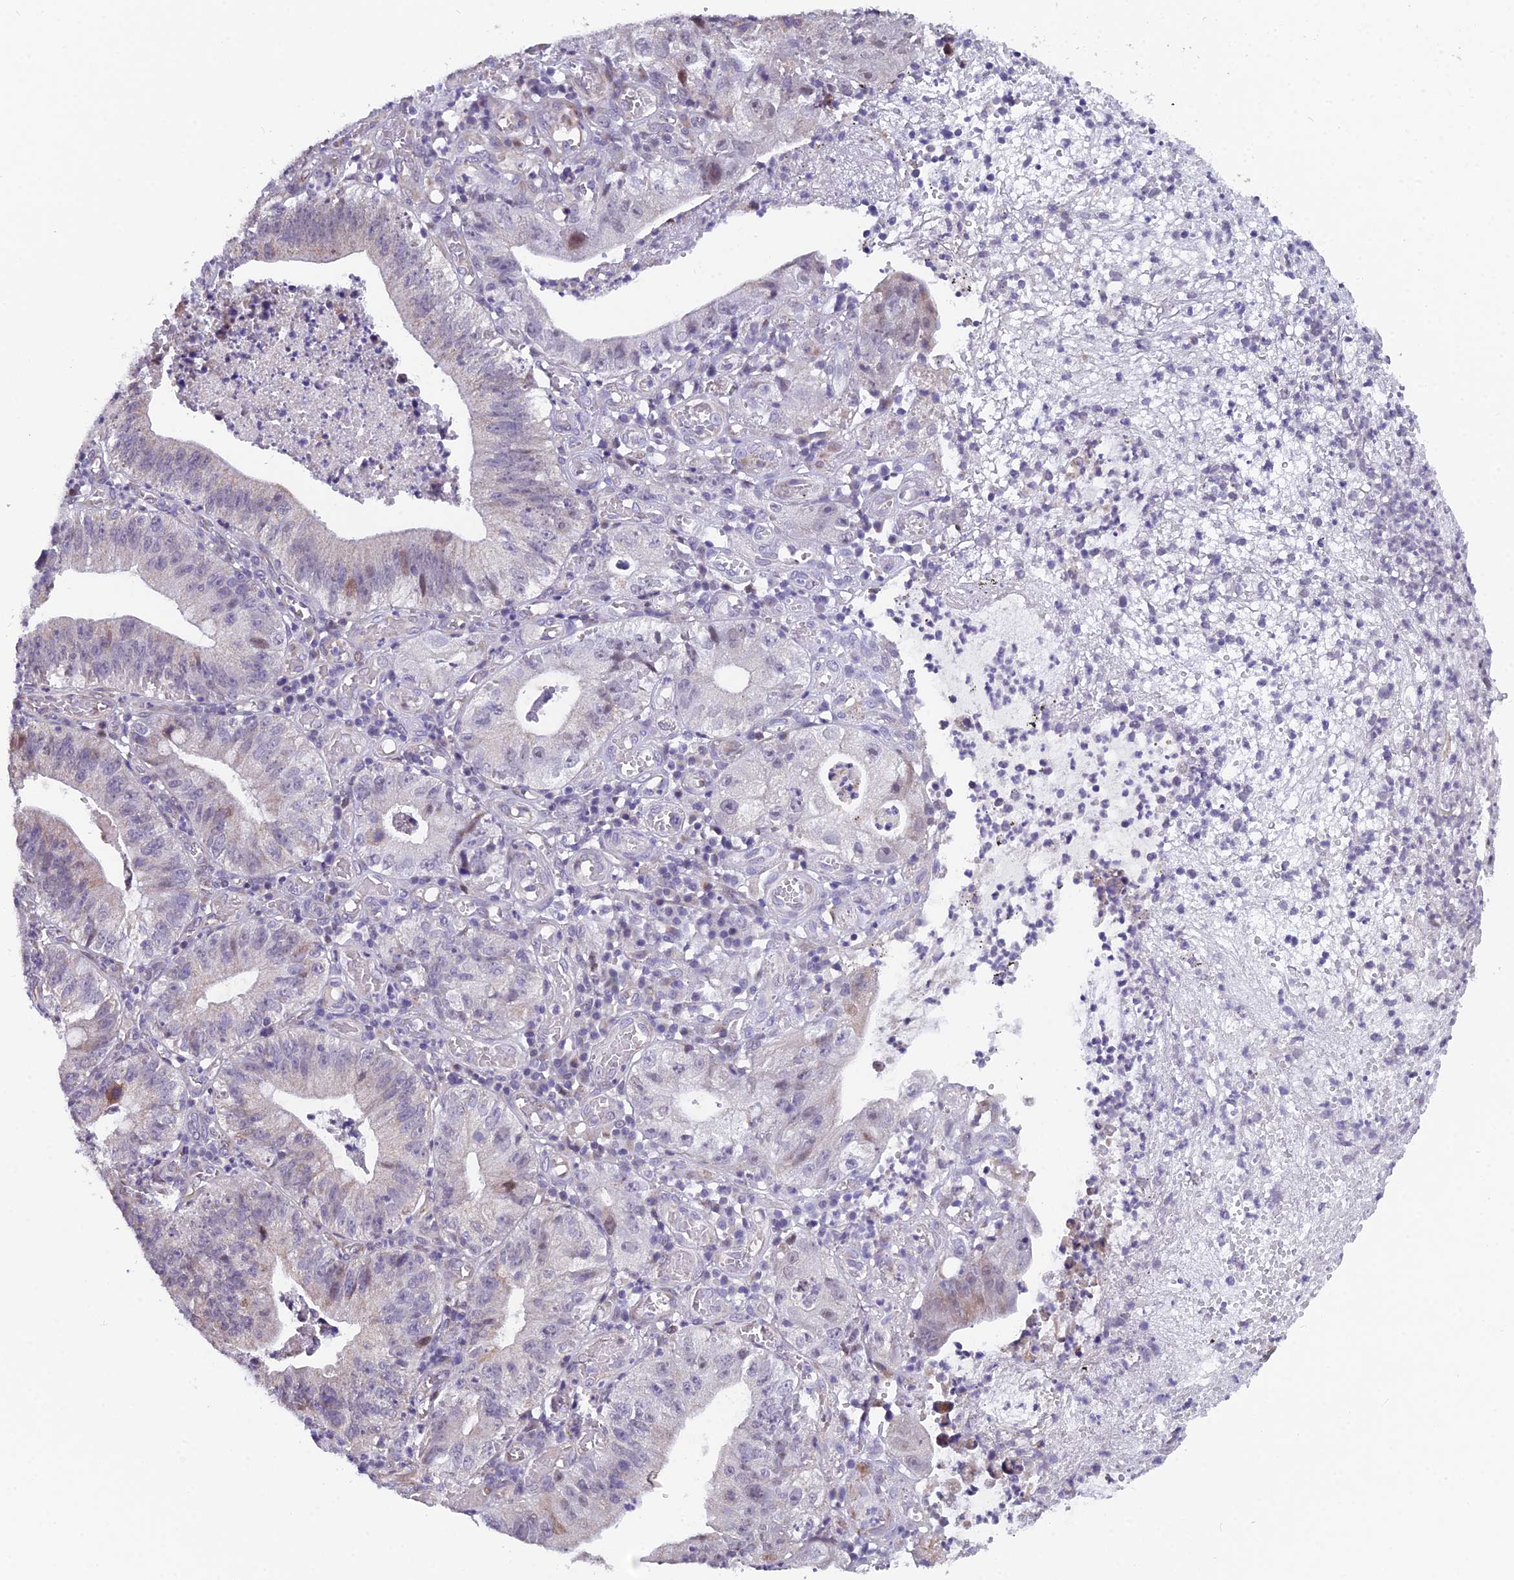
{"staining": {"intensity": "negative", "quantity": "none", "location": "none"}, "tissue": "stomach cancer", "cell_type": "Tumor cells", "image_type": "cancer", "snomed": [{"axis": "morphology", "description": "Adenocarcinoma, NOS"}, {"axis": "topography", "description": "Stomach"}], "caption": "High power microscopy photomicrograph of an immunohistochemistry (IHC) histopathology image of stomach cancer (adenocarcinoma), revealing no significant positivity in tumor cells.", "gene": "XKR9", "patient": {"sex": "male", "age": 59}}